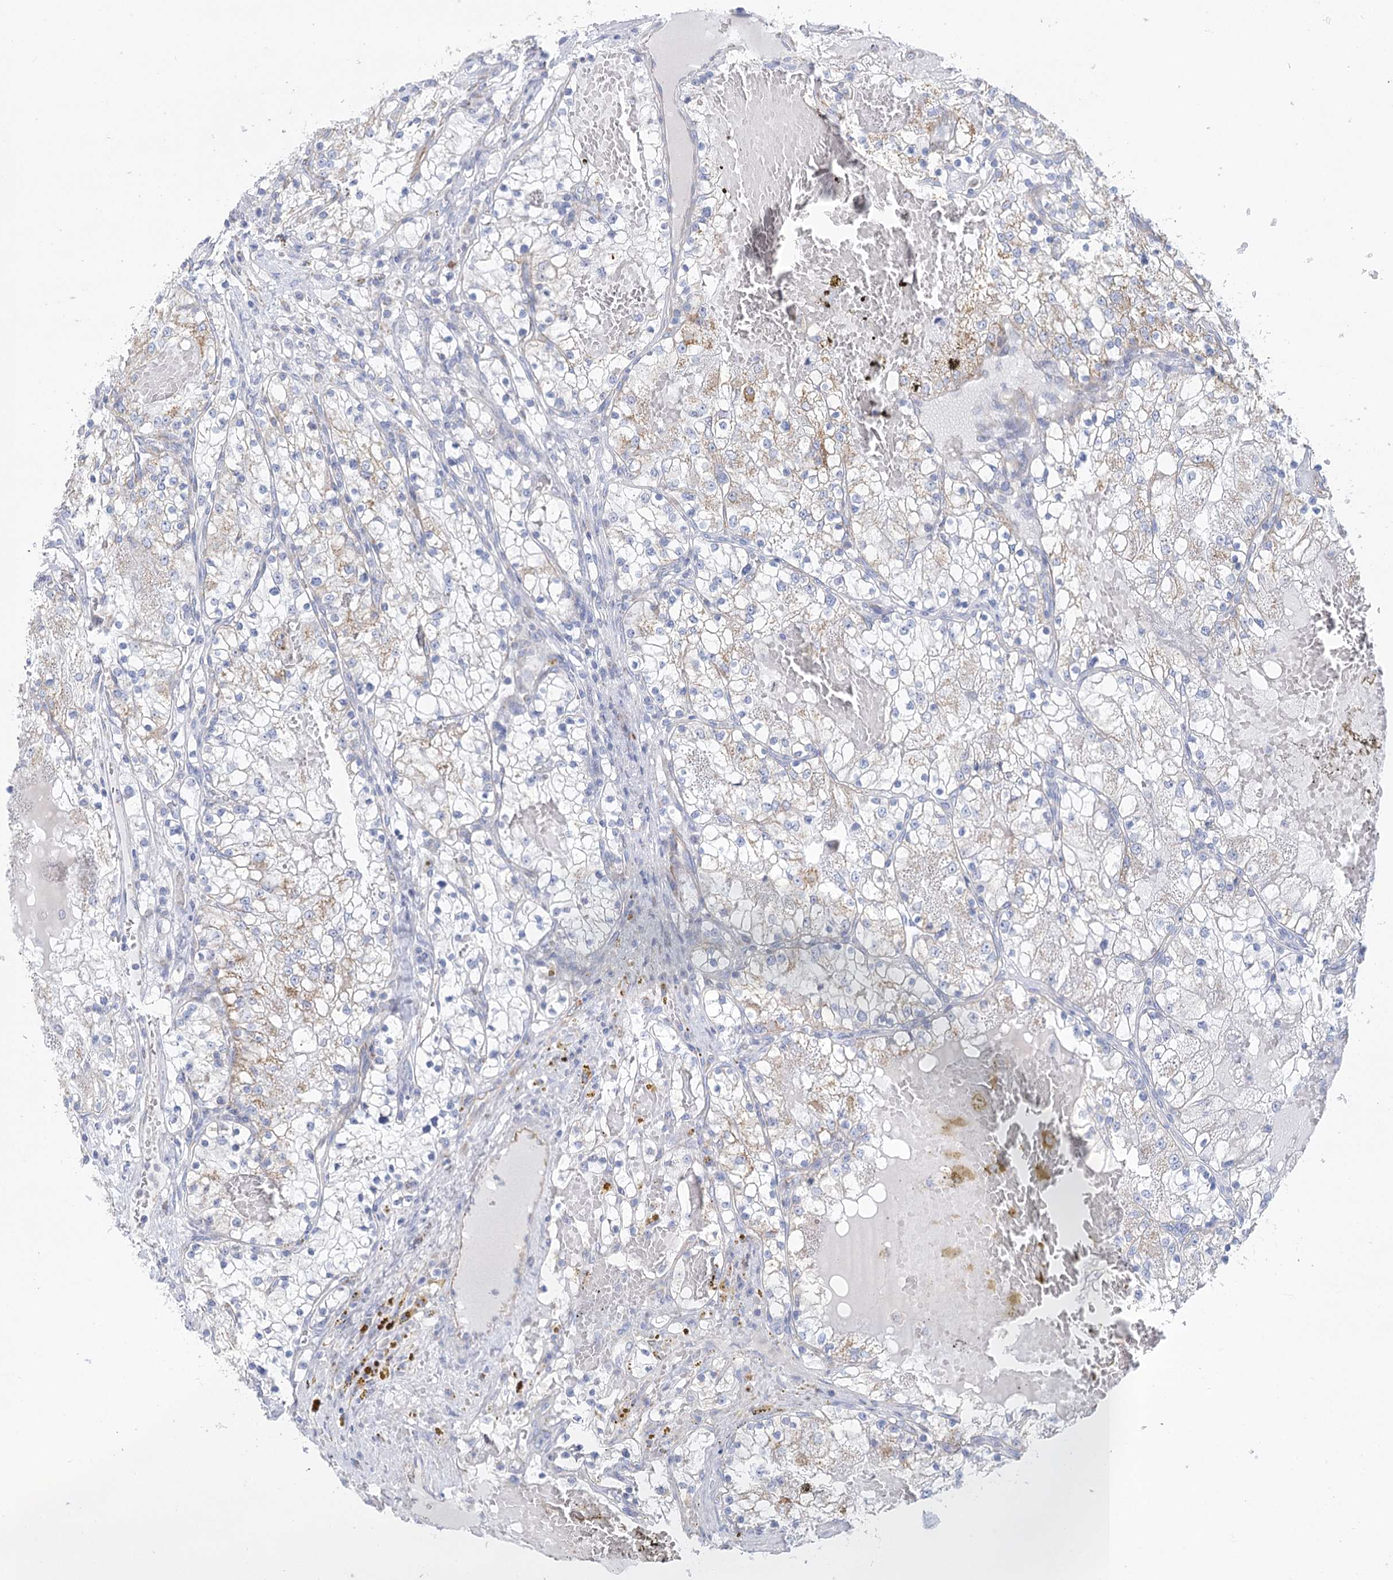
{"staining": {"intensity": "negative", "quantity": "none", "location": "none"}, "tissue": "renal cancer", "cell_type": "Tumor cells", "image_type": "cancer", "snomed": [{"axis": "morphology", "description": "Normal tissue, NOS"}, {"axis": "morphology", "description": "Adenocarcinoma, NOS"}, {"axis": "topography", "description": "Kidney"}], "caption": "Tumor cells are negative for protein expression in human adenocarcinoma (renal). (DAB IHC, high magnification).", "gene": "DHTKD1", "patient": {"sex": "male", "age": 68}}